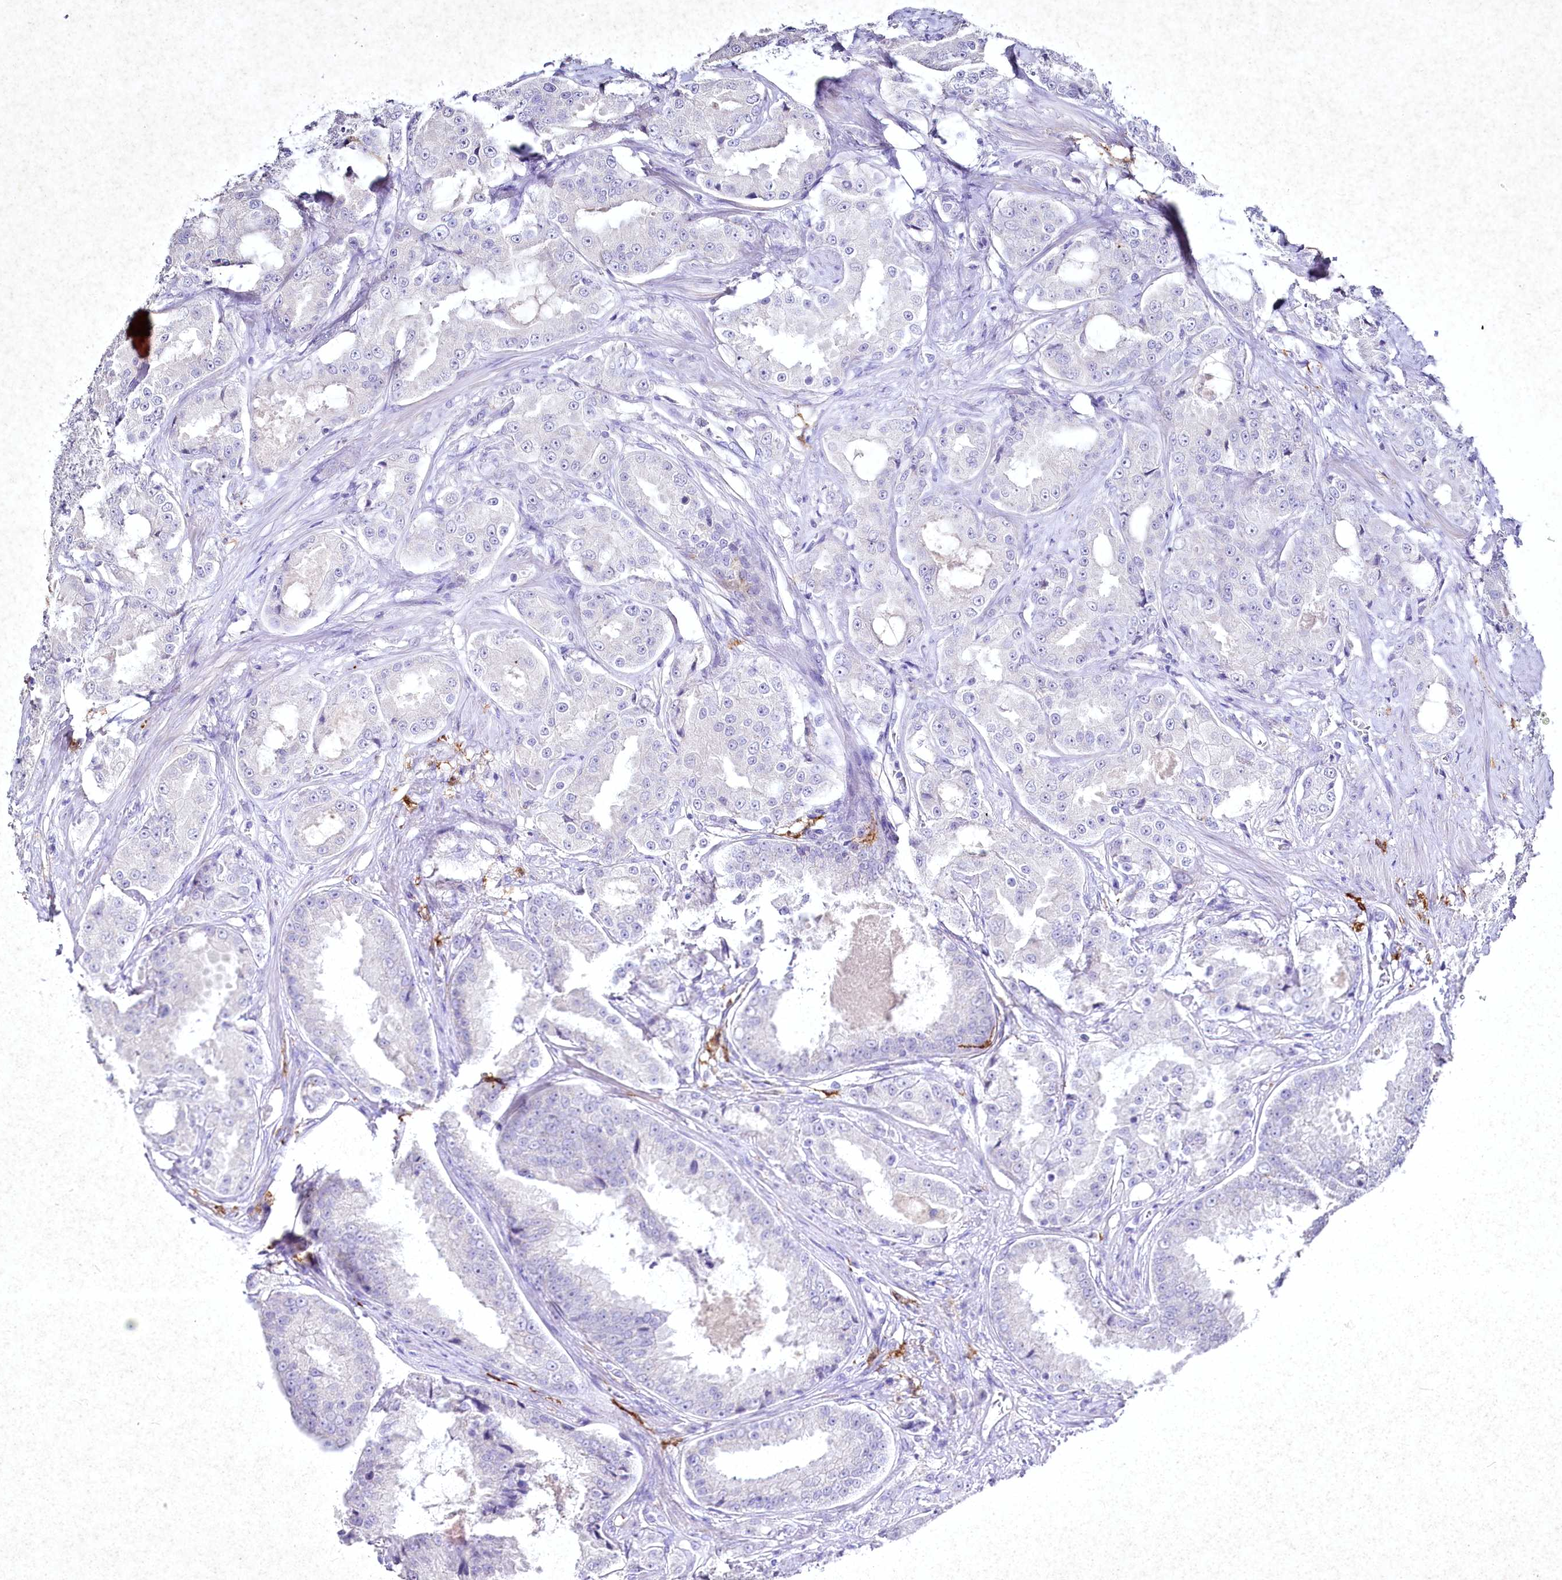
{"staining": {"intensity": "negative", "quantity": "none", "location": "none"}, "tissue": "prostate cancer", "cell_type": "Tumor cells", "image_type": "cancer", "snomed": [{"axis": "morphology", "description": "Adenocarcinoma, High grade"}, {"axis": "topography", "description": "Prostate"}], "caption": "A high-resolution histopathology image shows immunohistochemistry staining of prostate high-grade adenocarcinoma, which reveals no significant staining in tumor cells. Nuclei are stained in blue.", "gene": "CLEC4M", "patient": {"sex": "male", "age": 73}}